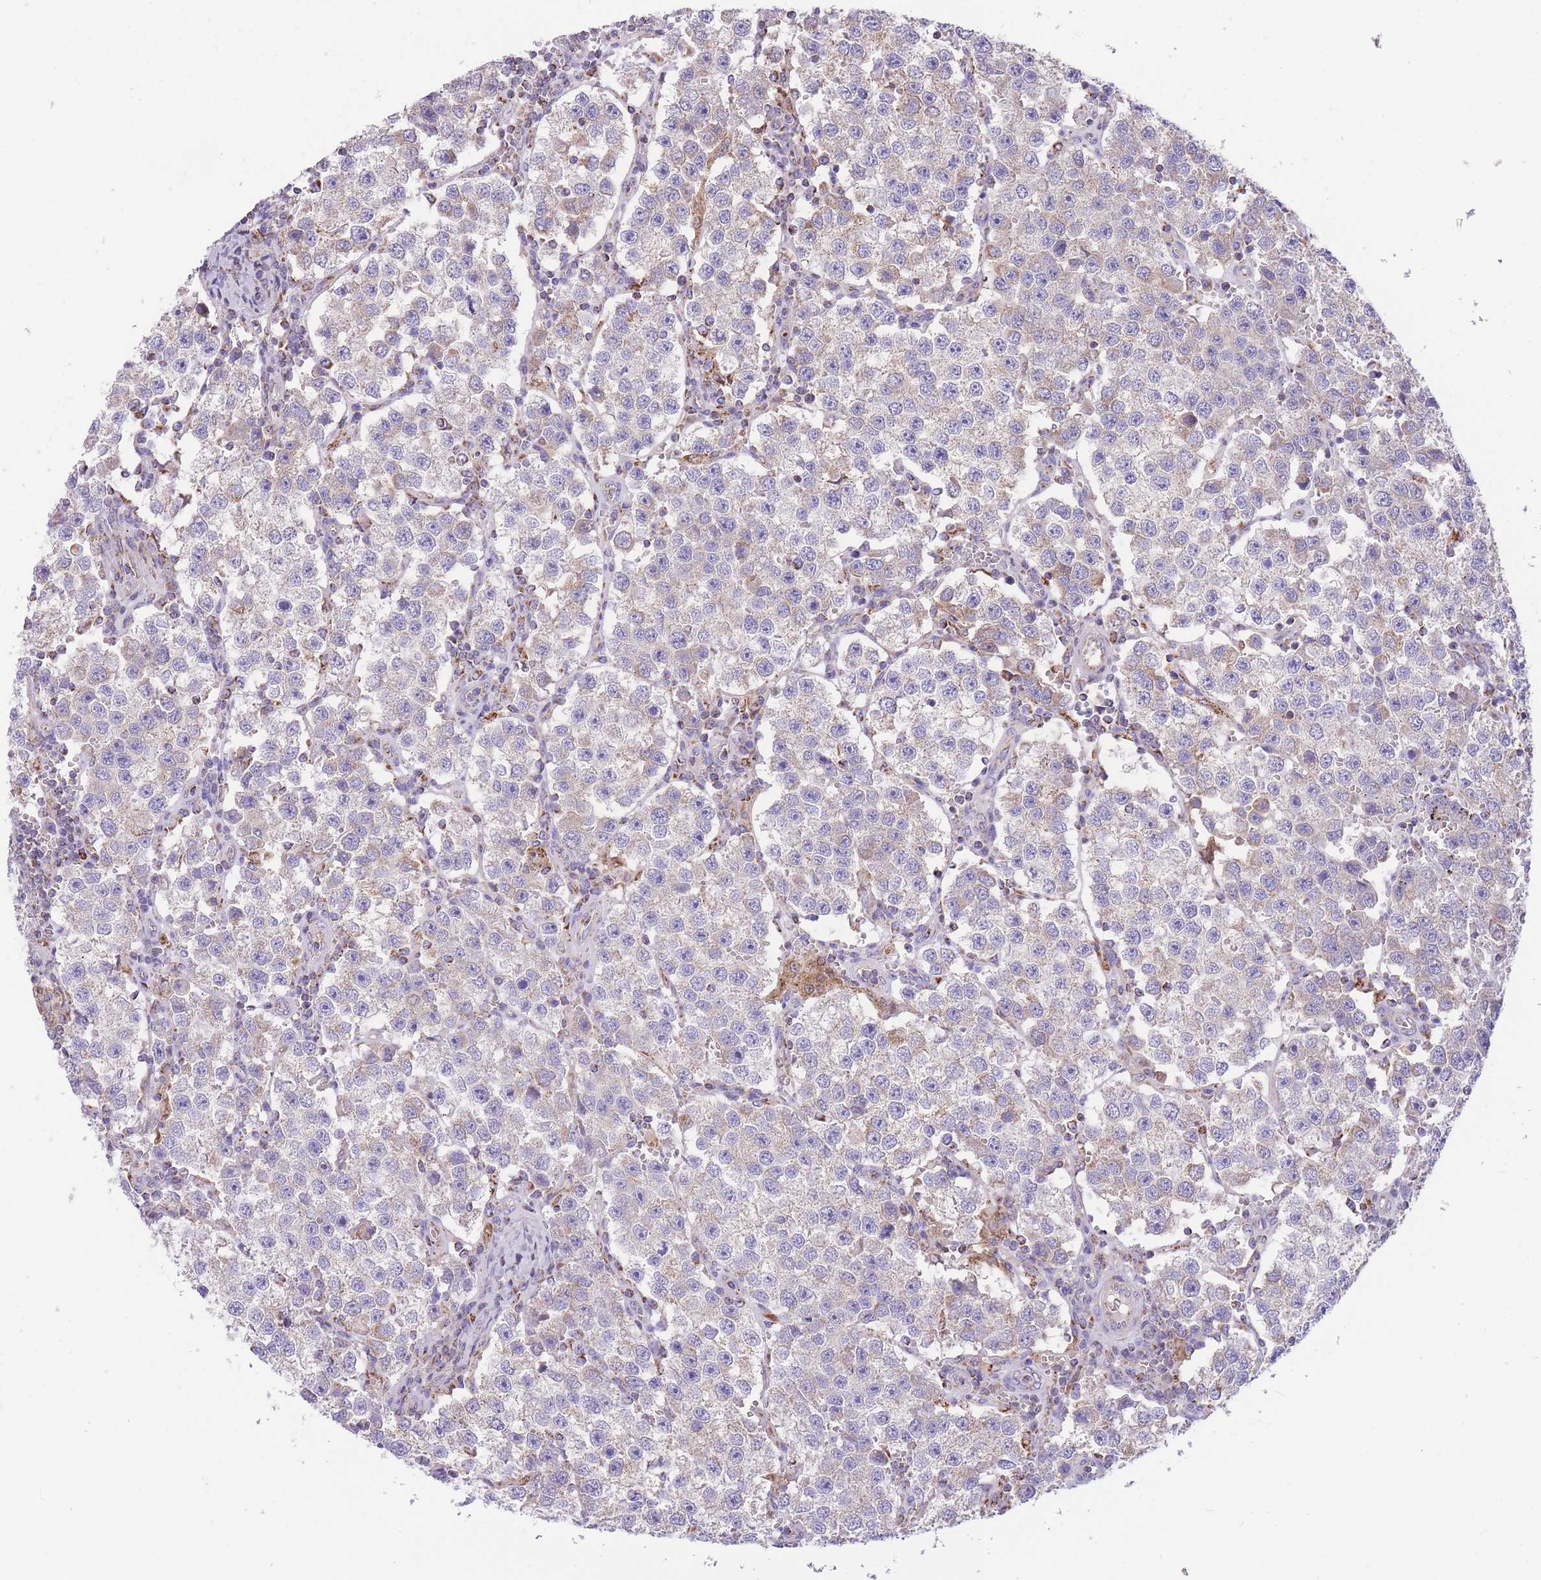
{"staining": {"intensity": "negative", "quantity": "none", "location": "none"}, "tissue": "testis cancer", "cell_type": "Tumor cells", "image_type": "cancer", "snomed": [{"axis": "morphology", "description": "Seminoma, NOS"}, {"axis": "topography", "description": "Testis"}], "caption": "IHC histopathology image of neoplastic tissue: testis seminoma stained with DAB exhibits no significant protein expression in tumor cells.", "gene": "ST3GAL3", "patient": {"sex": "male", "age": 37}}